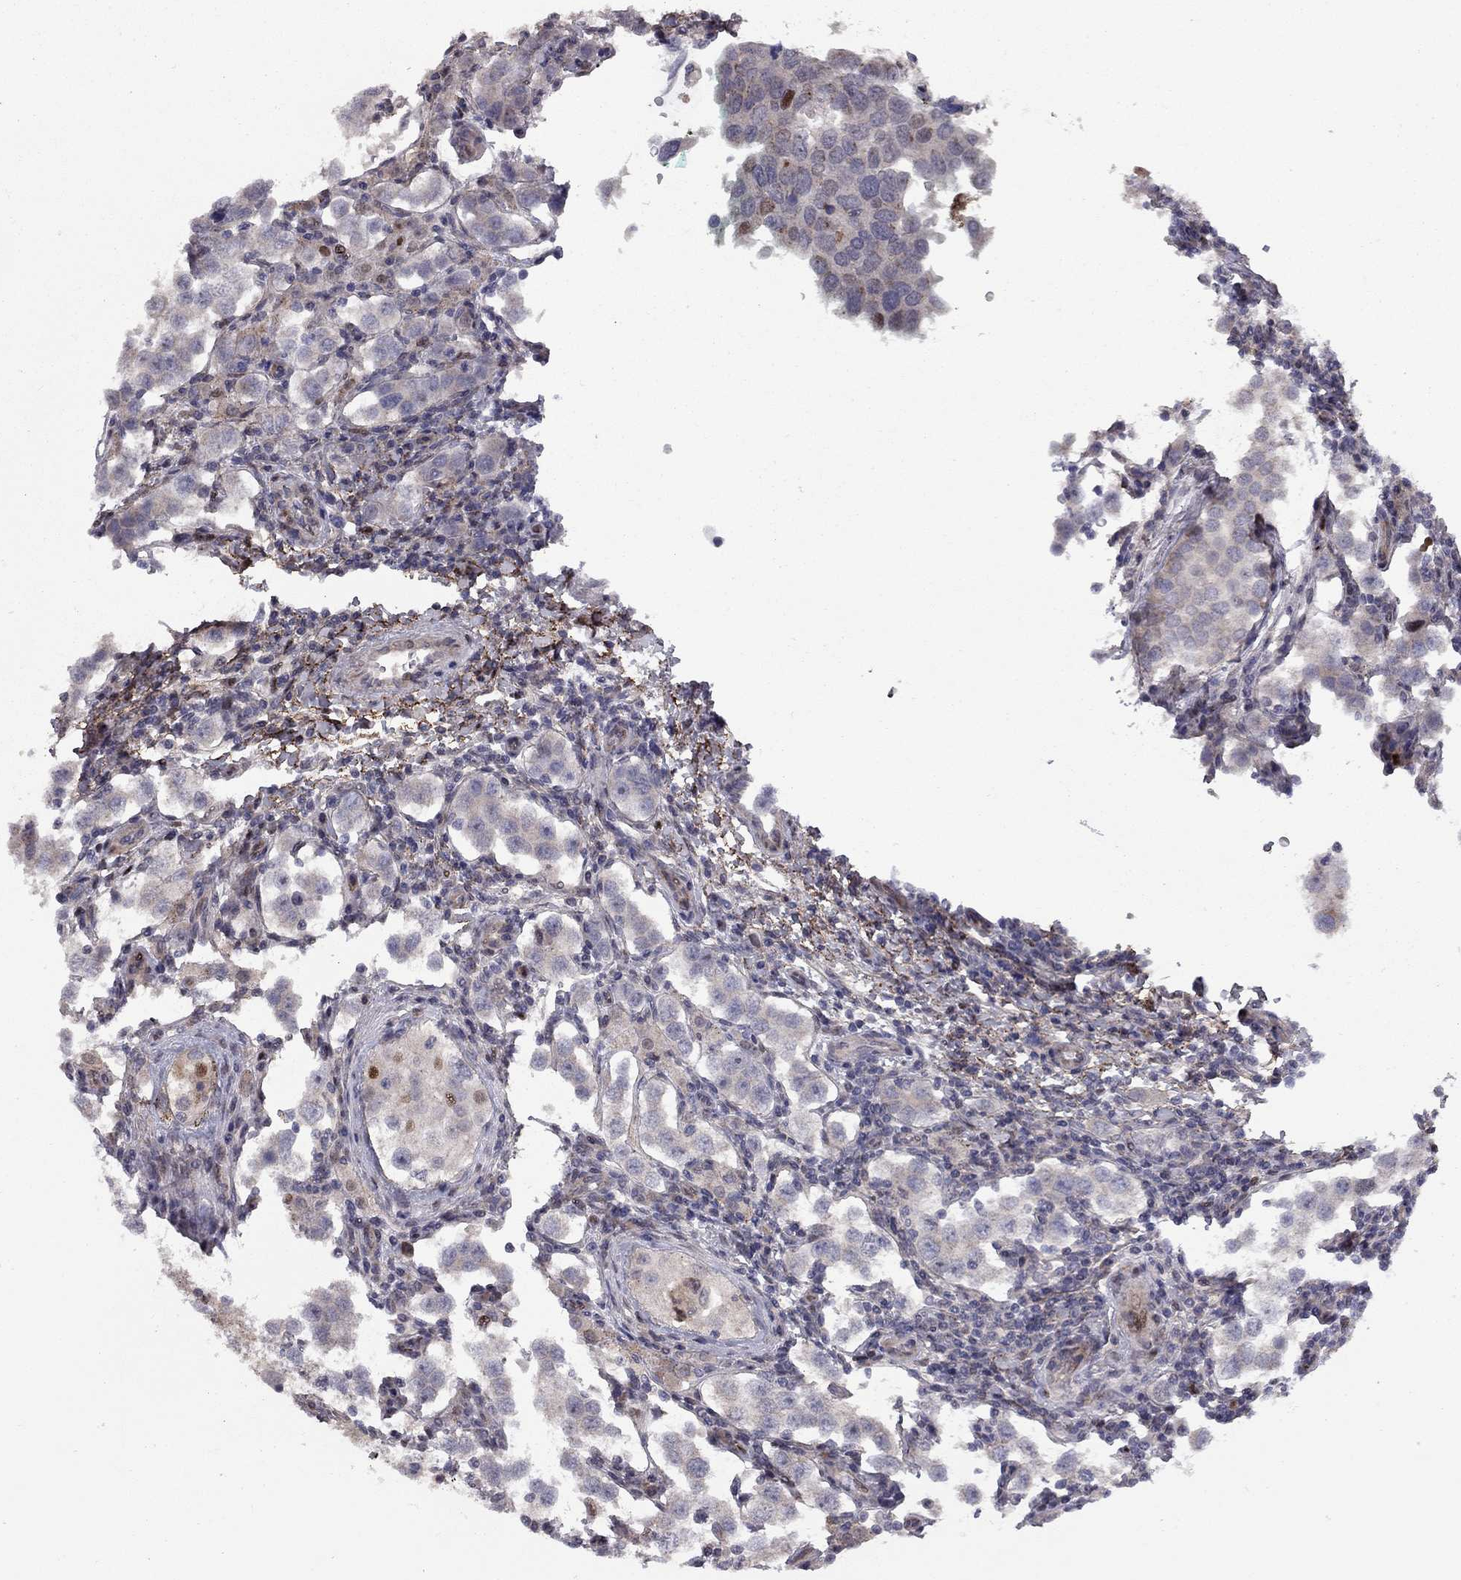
{"staining": {"intensity": "weak", "quantity": "<25%", "location": "cytoplasmic/membranous"}, "tissue": "testis cancer", "cell_type": "Tumor cells", "image_type": "cancer", "snomed": [{"axis": "morphology", "description": "Seminoma, NOS"}, {"axis": "topography", "description": "Testis"}], "caption": "Tumor cells are negative for brown protein staining in testis cancer.", "gene": "DUSP7", "patient": {"sex": "male", "age": 37}}